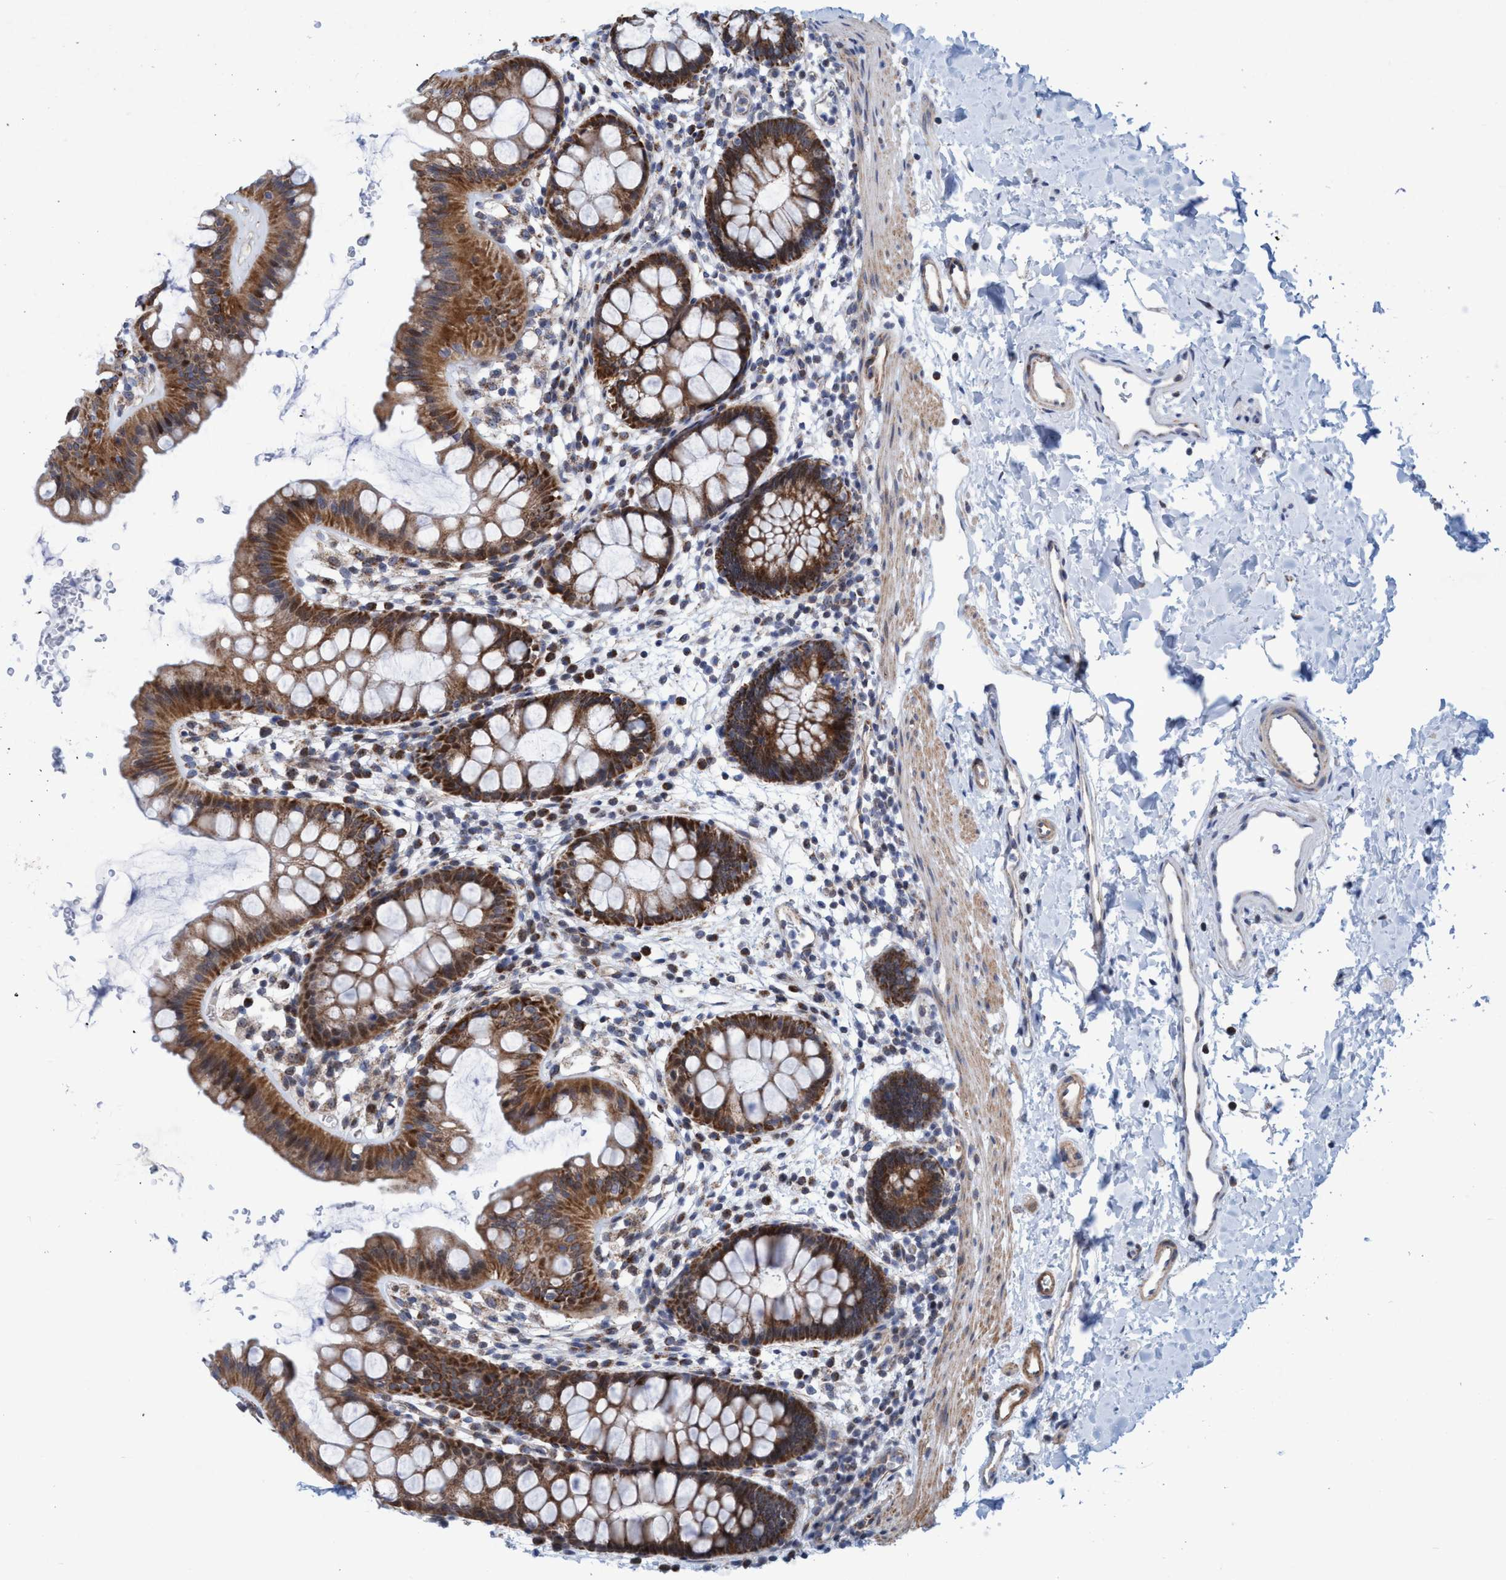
{"staining": {"intensity": "moderate", "quantity": ">75%", "location": "cytoplasmic/membranous"}, "tissue": "rectum", "cell_type": "Glandular cells", "image_type": "normal", "snomed": [{"axis": "morphology", "description": "Normal tissue, NOS"}, {"axis": "topography", "description": "Rectum"}], "caption": "This is an image of immunohistochemistry staining of benign rectum, which shows moderate expression in the cytoplasmic/membranous of glandular cells.", "gene": "POLR1F", "patient": {"sex": "female", "age": 24}}